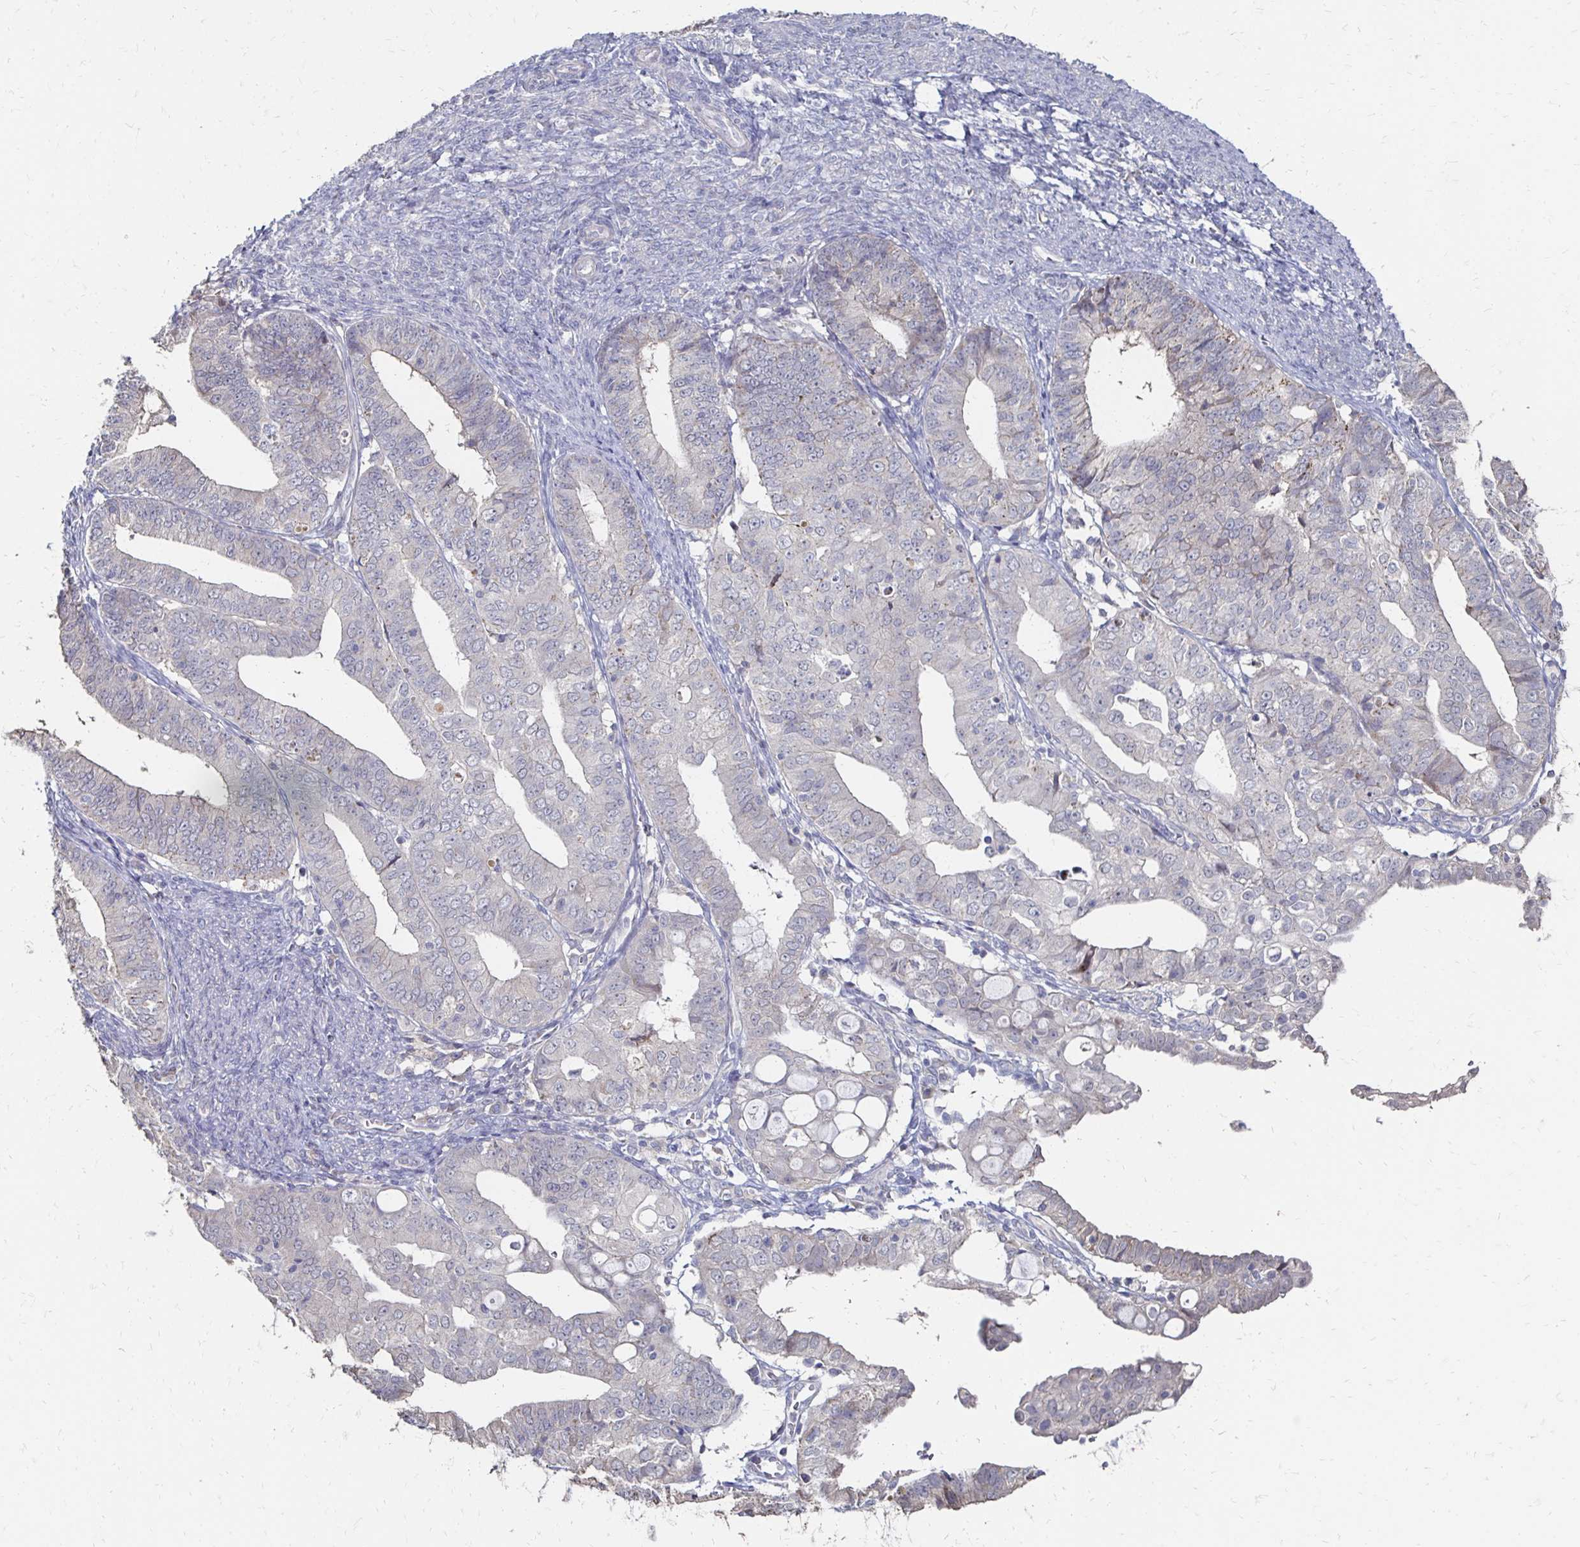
{"staining": {"intensity": "weak", "quantity": "<25%", "location": "cytoplasmic/membranous"}, "tissue": "endometrial cancer", "cell_type": "Tumor cells", "image_type": "cancer", "snomed": [{"axis": "morphology", "description": "Adenocarcinoma, NOS"}, {"axis": "topography", "description": "Endometrium"}], "caption": "High magnification brightfield microscopy of adenocarcinoma (endometrial) stained with DAB (brown) and counterstained with hematoxylin (blue): tumor cells show no significant positivity.", "gene": "ZNF727", "patient": {"sex": "female", "age": 56}}